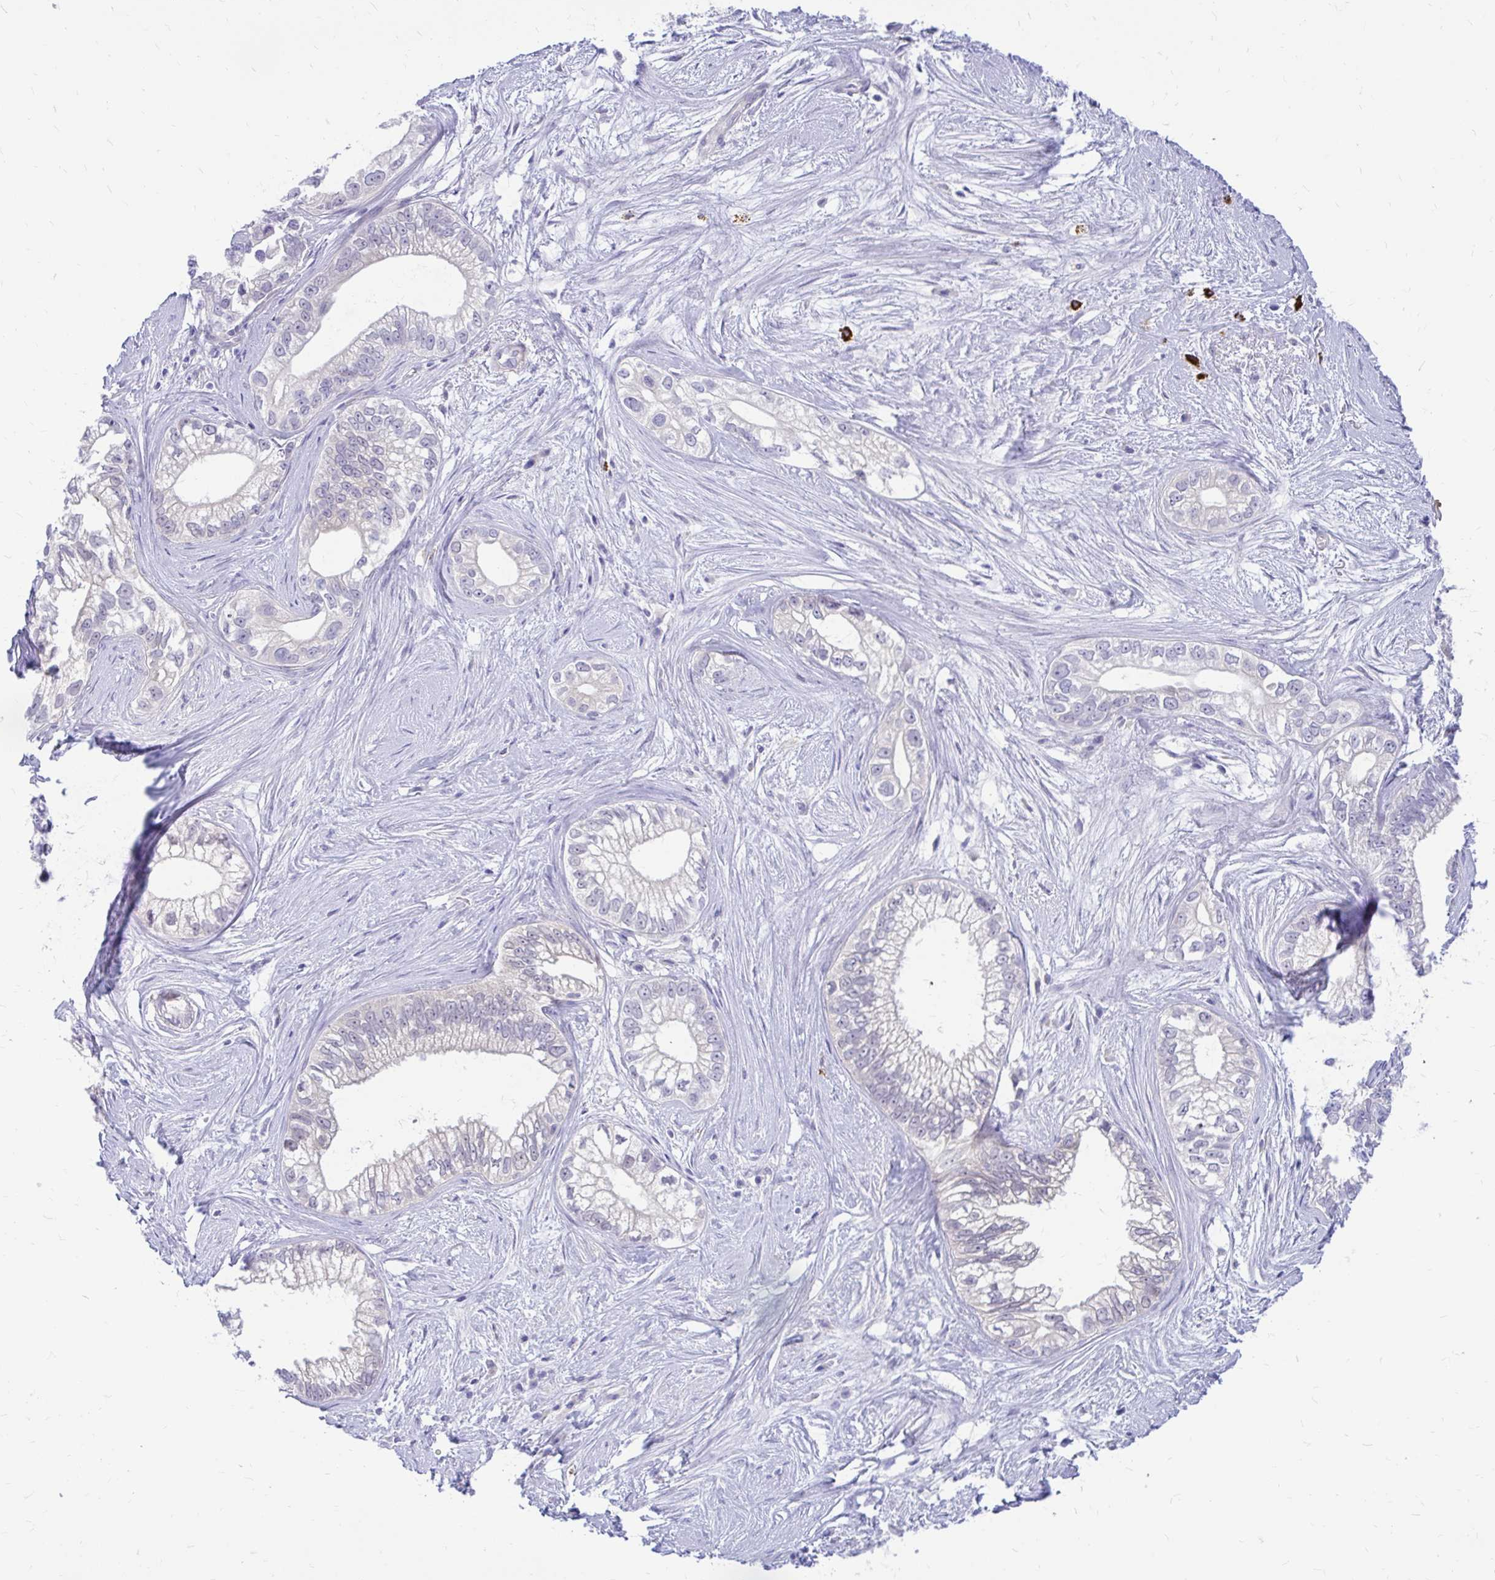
{"staining": {"intensity": "negative", "quantity": "none", "location": "none"}, "tissue": "pancreatic cancer", "cell_type": "Tumor cells", "image_type": "cancer", "snomed": [{"axis": "morphology", "description": "Adenocarcinoma, NOS"}, {"axis": "topography", "description": "Pancreas"}], "caption": "An IHC histopathology image of pancreatic adenocarcinoma is shown. There is no staining in tumor cells of pancreatic adenocarcinoma. (Stains: DAB immunohistochemistry (IHC) with hematoxylin counter stain, Microscopy: brightfield microscopy at high magnification).", "gene": "MAP1LC3A", "patient": {"sex": "male", "age": 70}}